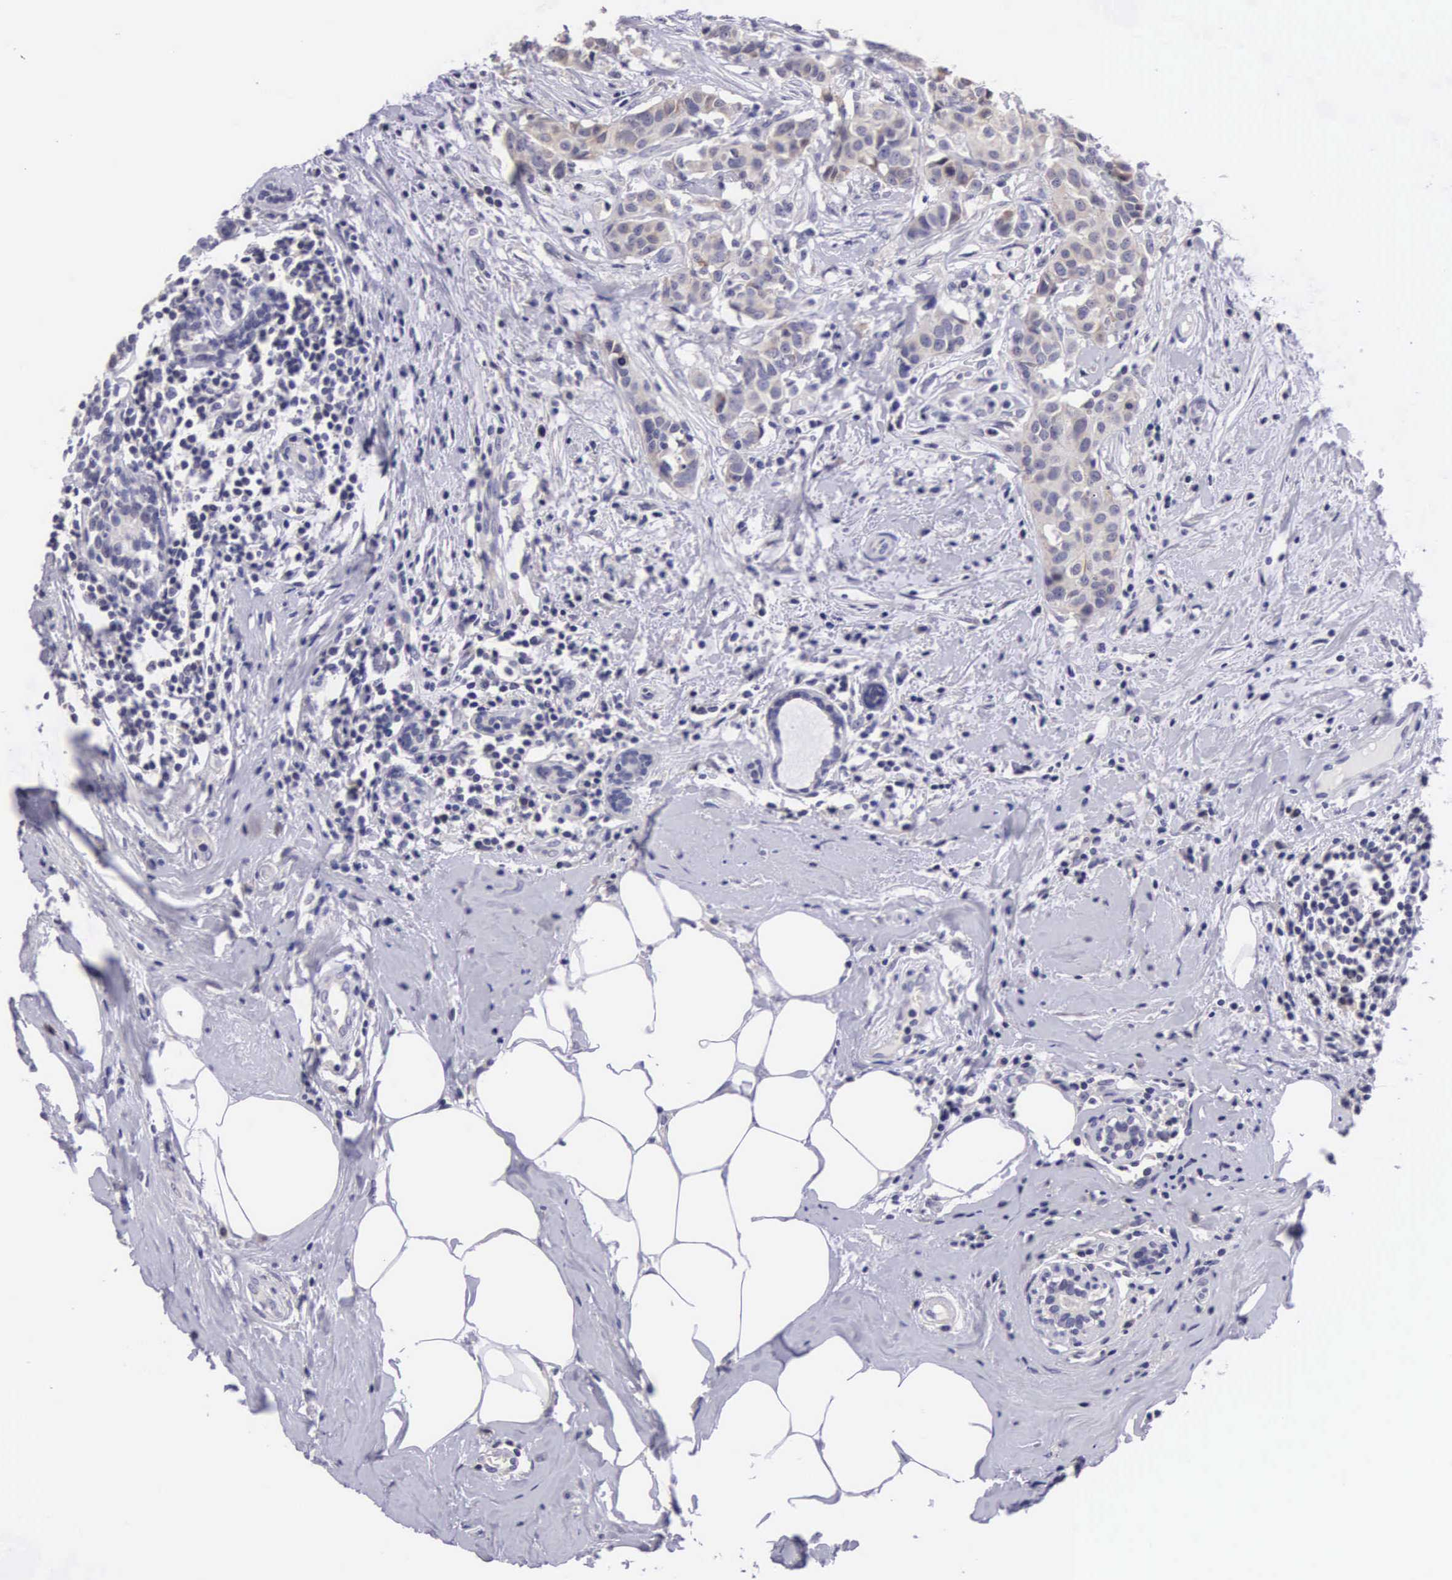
{"staining": {"intensity": "weak", "quantity": "<25%", "location": "cytoplasmic/membranous"}, "tissue": "breast cancer", "cell_type": "Tumor cells", "image_type": "cancer", "snomed": [{"axis": "morphology", "description": "Duct carcinoma"}, {"axis": "topography", "description": "Breast"}], "caption": "High power microscopy image of an immunohistochemistry (IHC) image of breast cancer, revealing no significant expression in tumor cells.", "gene": "ARG2", "patient": {"sex": "female", "age": 55}}